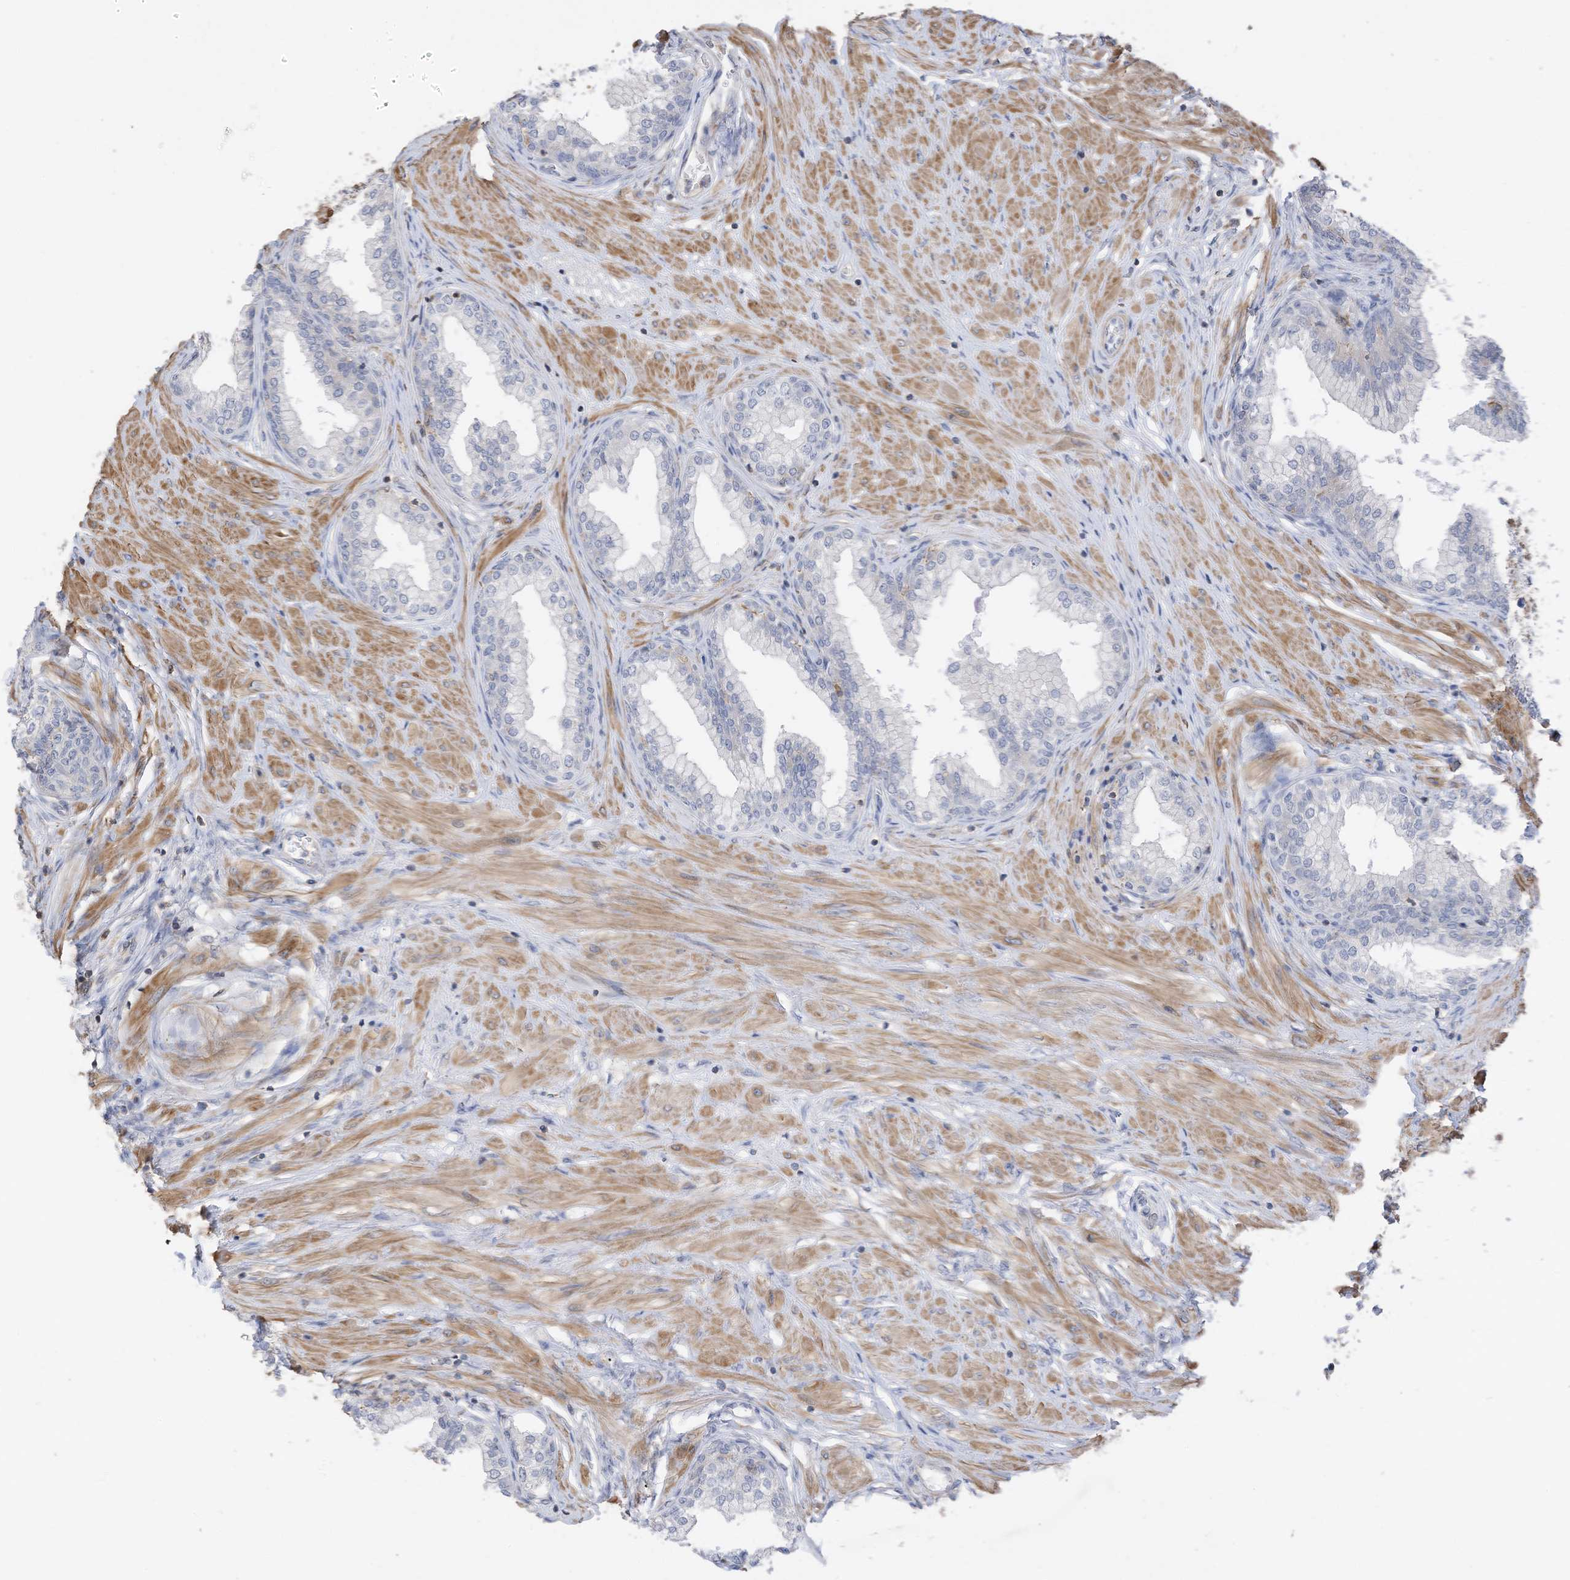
{"staining": {"intensity": "negative", "quantity": "none", "location": "none"}, "tissue": "prostate", "cell_type": "Glandular cells", "image_type": "normal", "snomed": [{"axis": "morphology", "description": "Normal tissue, NOS"}, {"axis": "morphology", "description": "Urothelial carcinoma, Low grade"}, {"axis": "topography", "description": "Urinary bladder"}, {"axis": "topography", "description": "Prostate"}], "caption": "Prostate stained for a protein using immunohistochemistry reveals no expression glandular cells.", "gene": "SLFN14", "patient": {"sex": "male", "age": 60}}